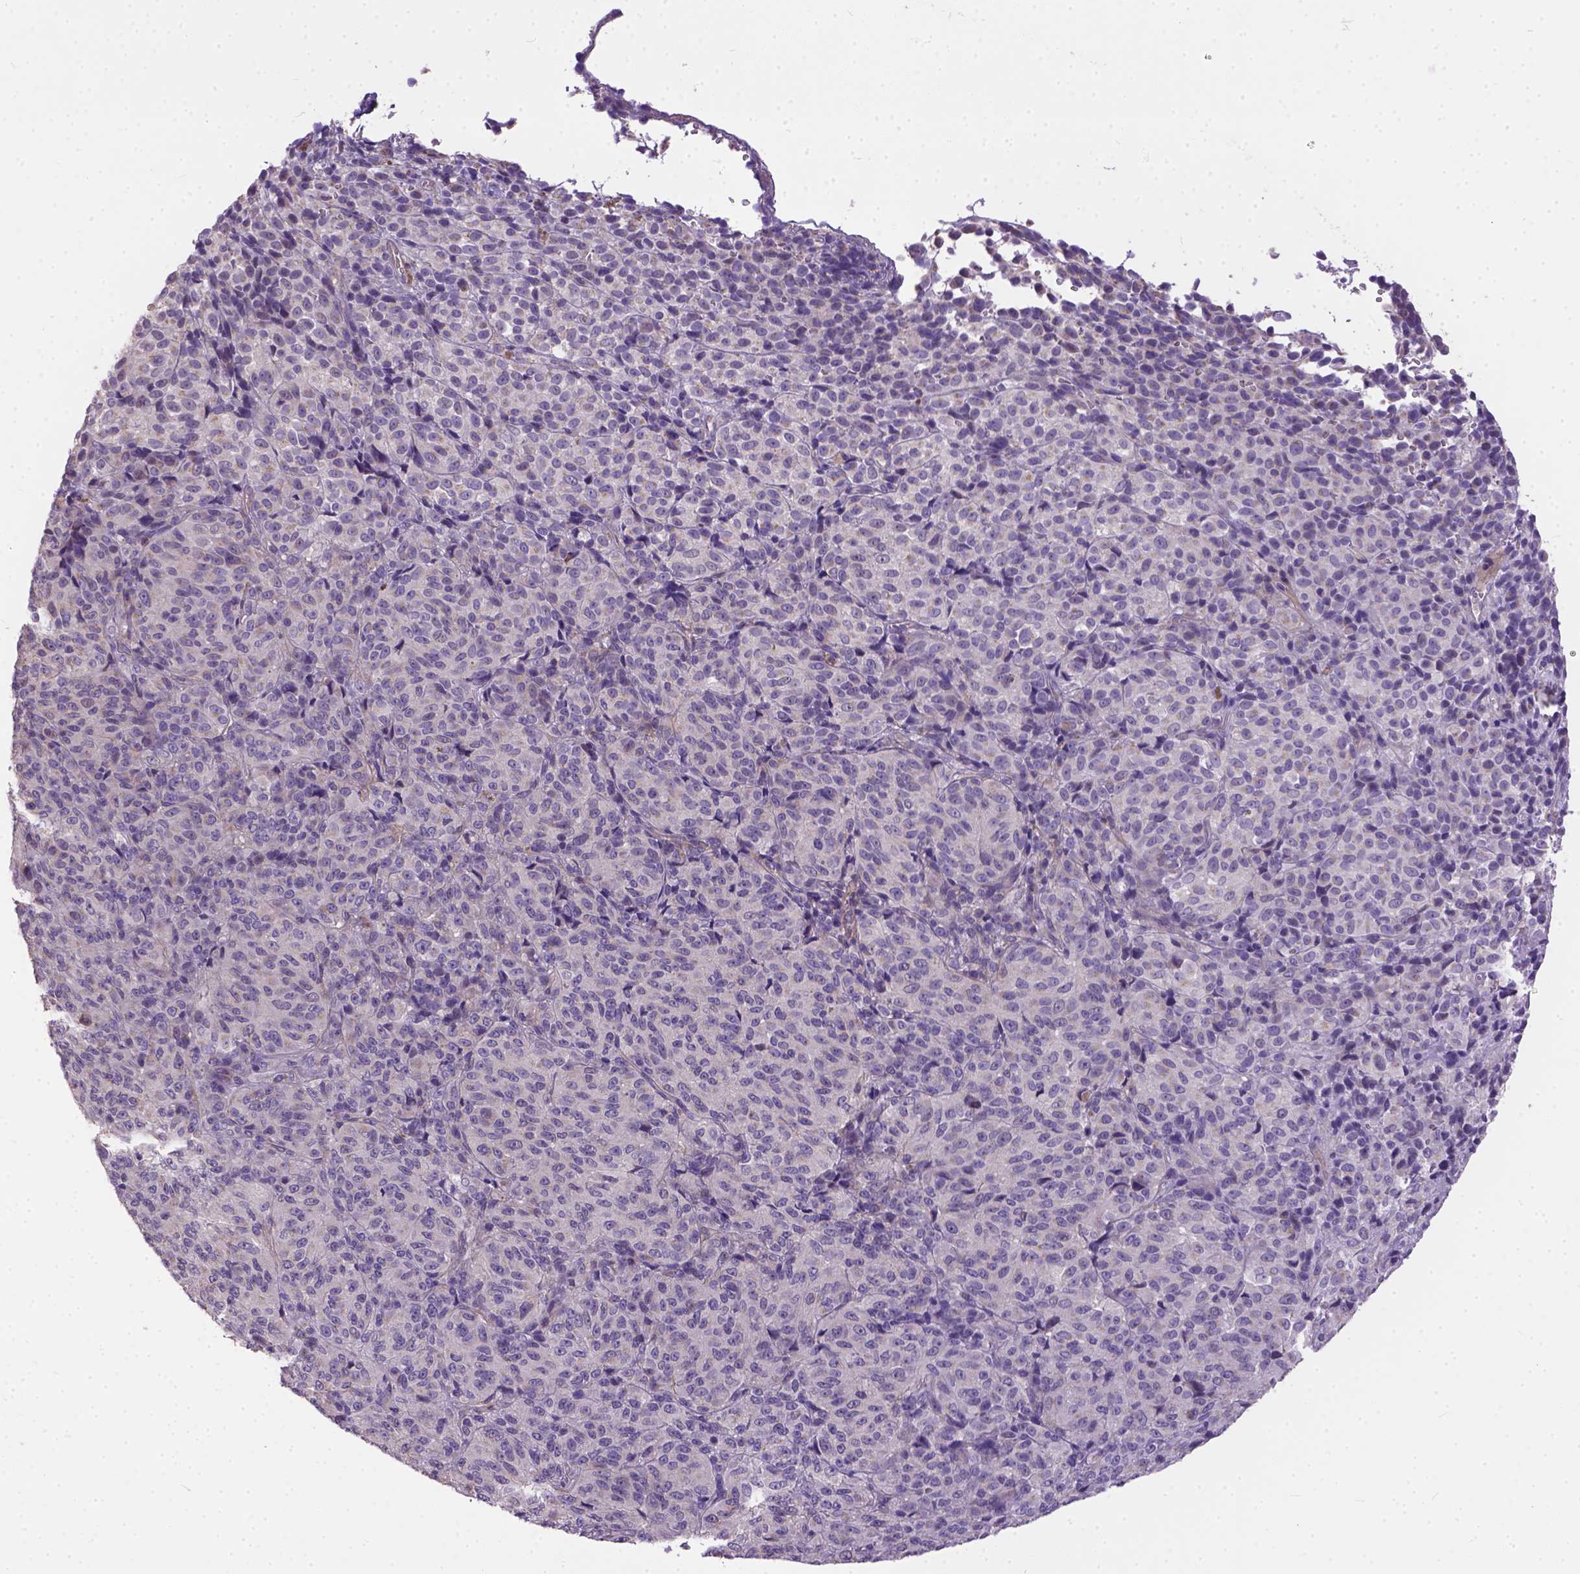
{"staining": {"intensity": "negative", "quantity": "none", "location": "none"}, "tissue": "melanoma", "cell_type": "Tumor cells", "image_type": "cancer", "snomed": [{"axis": "morphology", "description": "Malignant melanoma, Metastatic site"}, {"axis": "topography", "description": "Brain"}], "caption": "Tumor cells show no significant expression in malignant melanoma (metastatic site).", "gene": "BANF2", "patient": {"sex": "female", "age": 56}}